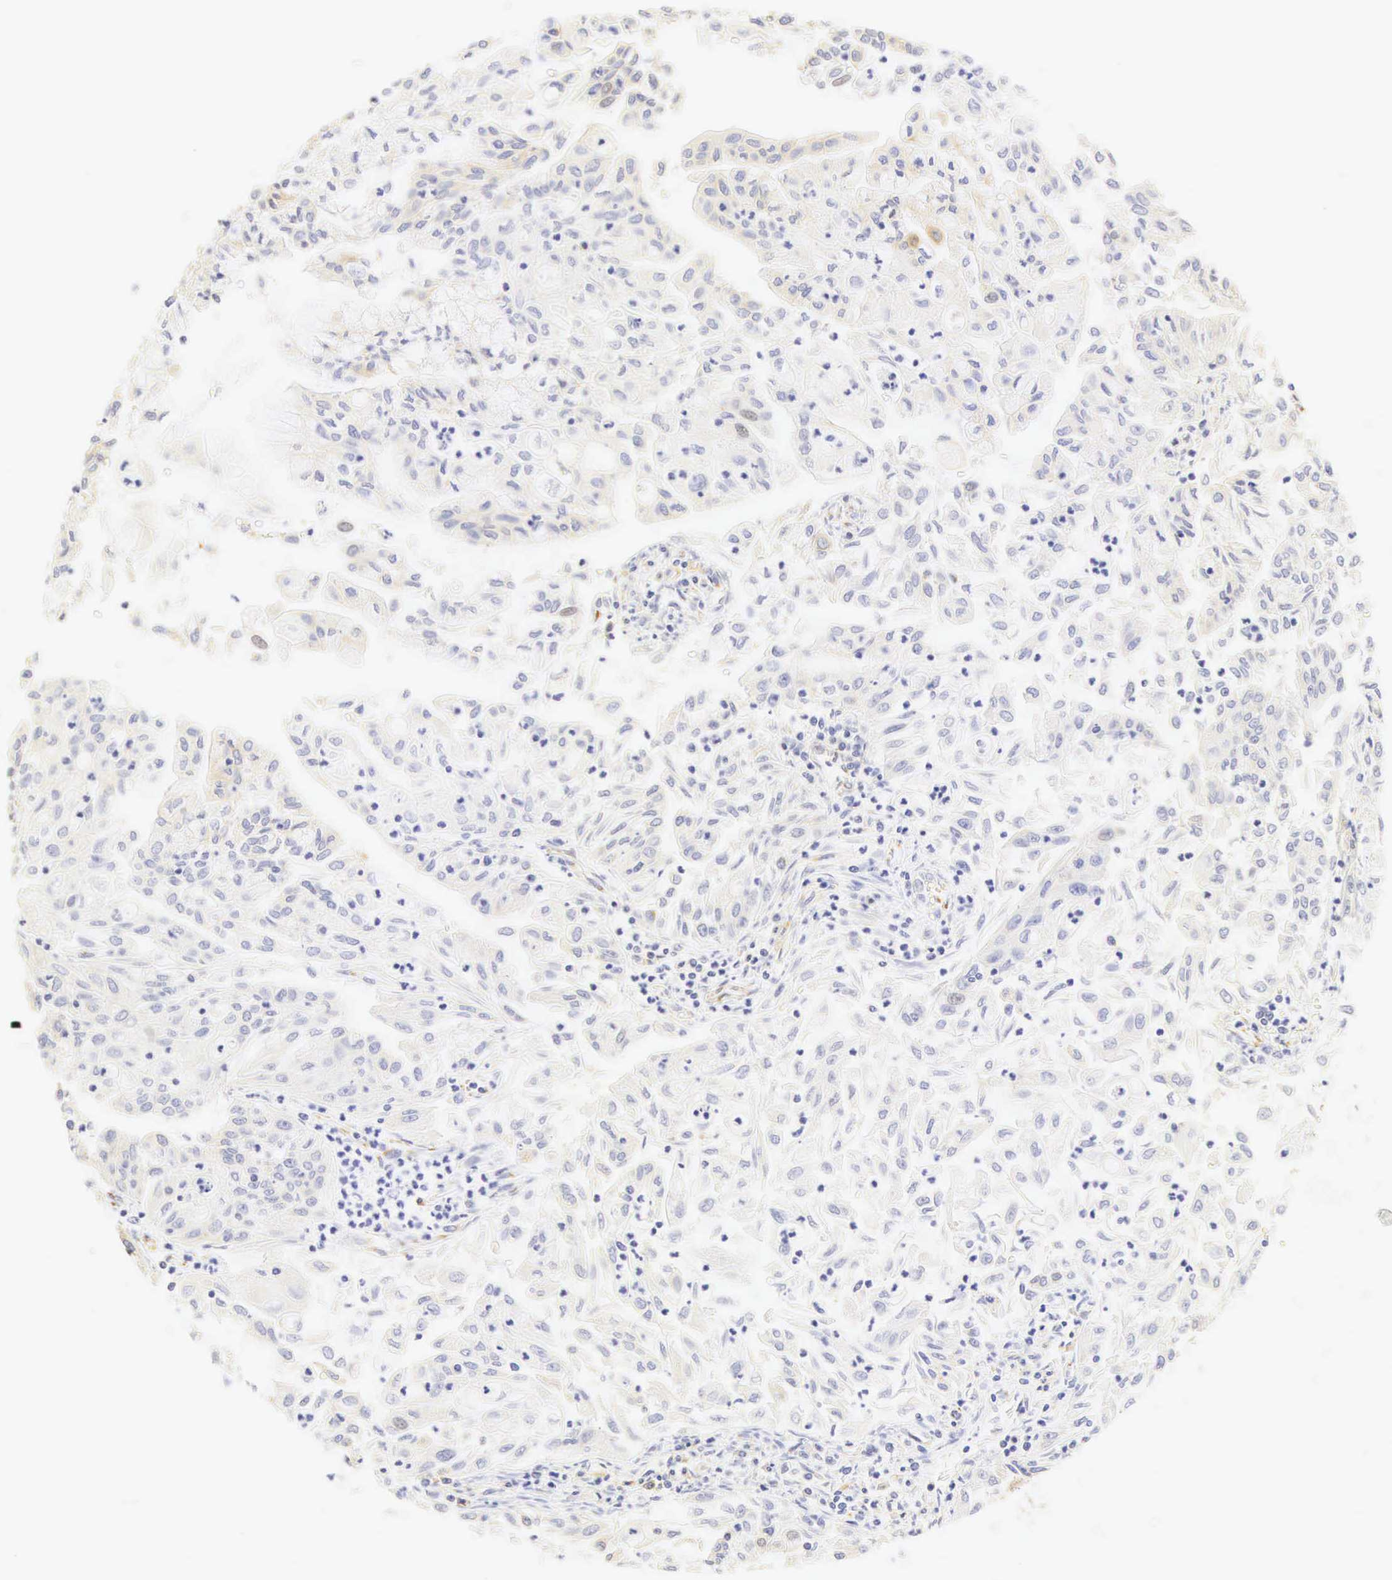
{"staining": {"intensity": "weak", "quantity": "<25%", "location": "cytoplasmic/membranous"}, "tissue": "endometrial cancer", "cell_type": "Tumor cells", "image_type": "cancer", "snomed": [{"axis": "morphology", "description": "Adenocarcinoma, NOS"}, {"axis": "topography", "description": "Endometrium"}], "caption": "Tumor cells show no significant protein positivity in endometrial adenocarcinoma.", "gene": "CD99", "patient": {"sex": "female", "age": 75}}